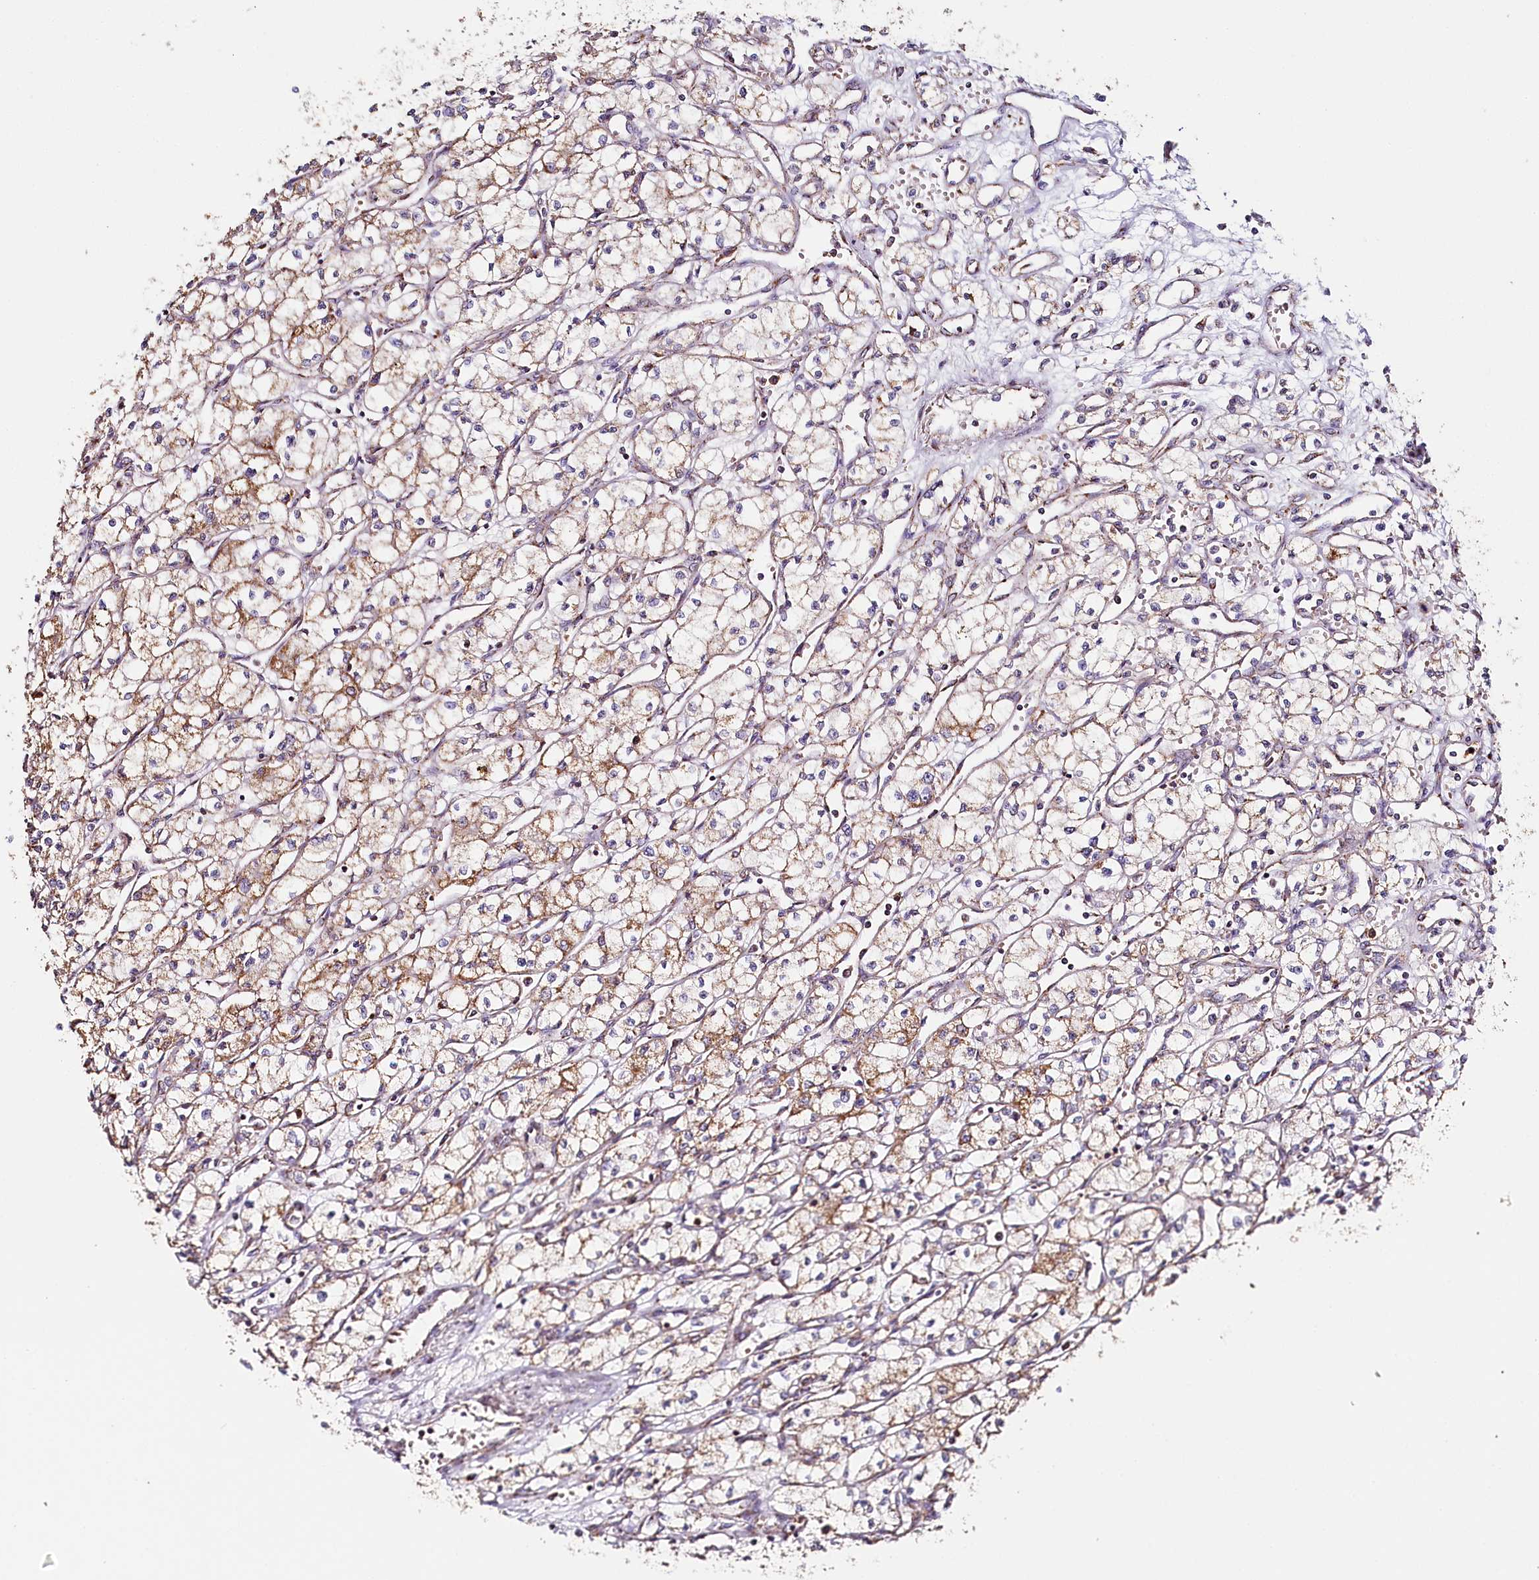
{"staining": {"intensity": "moderate", "quantity": "25%-75%", "location": "cytoplasmic/membranous"}, "tissue": "renal cancer", "cell_type": "Tumor cells", "image_type": "cancer", "snomed": [{"axis": "morphology", "description": "Adenocarcinoma, NOS"}, {"axis": "topography", "description": "Kidney"}], "caption": "High-magnification brightfield microscopy of renal adenocarcinoma stained with DAB (3,3'-diaminobenzidine) (brown) and counterstained with hematoxylin (blue). tumor cells exhibit moderate cytoplasmic/membranous staining is appreciated in about25%-75% of cells.", "gene": "MMP25", "patient": {"sex": "male", "age": 59}}